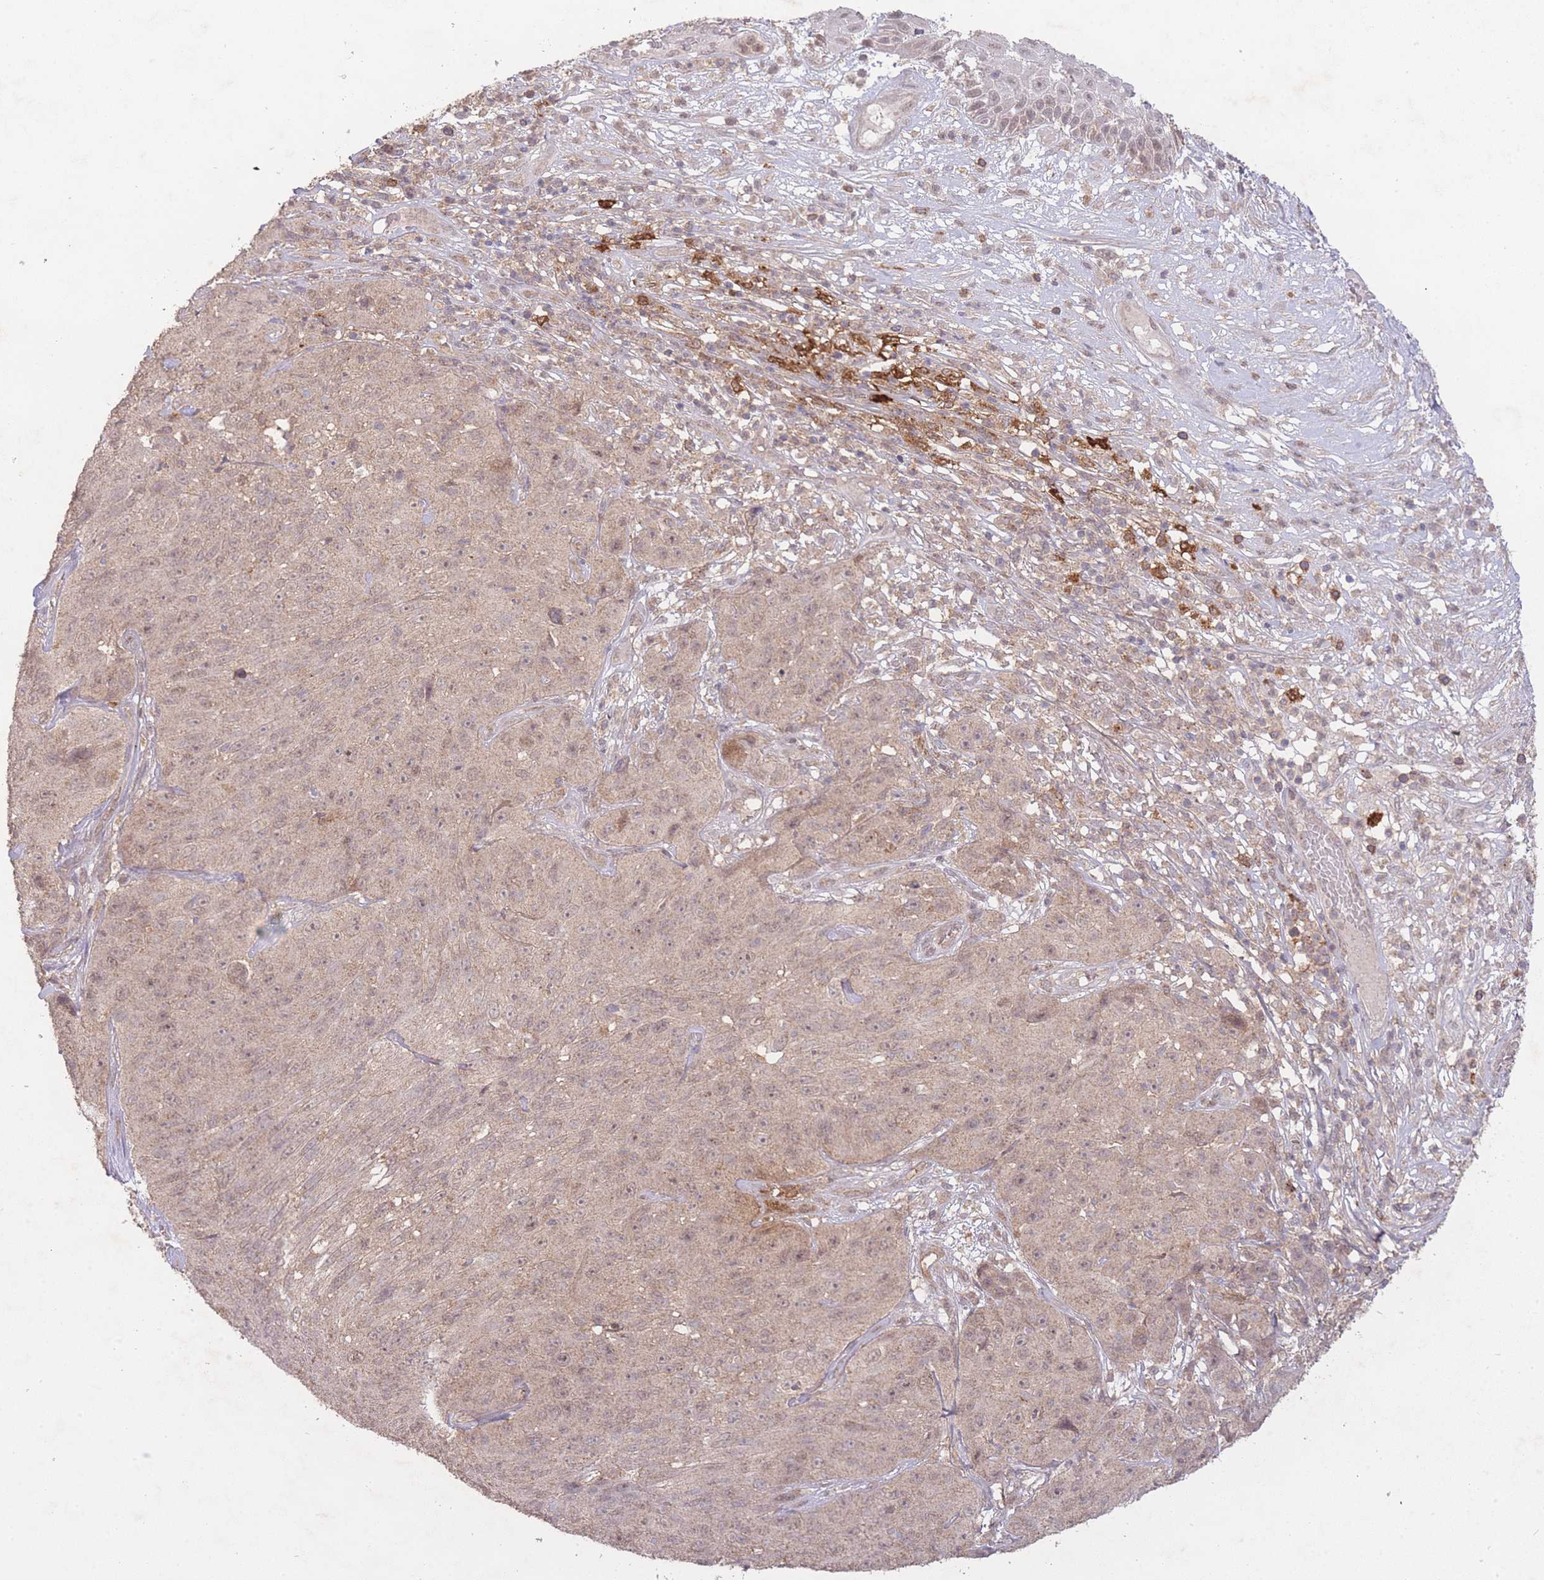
{"staining": {"intensity": "weak", "quantity": ">75%", "location": "cytoplasmic/membranous,nuclear"}, "tissue": "skin cancer", "cell_type": "Tumor cells", "image_type": "cancer", "snomed": [{"axis": "morphology", "description": "Squamous cell carcinoma, NOS"}, {"axis": "topography", "description": "Skin"}], "caption": "Immunohistochemical staining of squamous cell carcinoma (skin) displays low levels of weak cytoplasmic/membranous and nuclear staining in approximately >75% of tumor cells. (DAB = brown stain, brightfield microscopy at high magnification).", "gene": "RNF144B", "patient": {"sex": "female", "age": 87}}